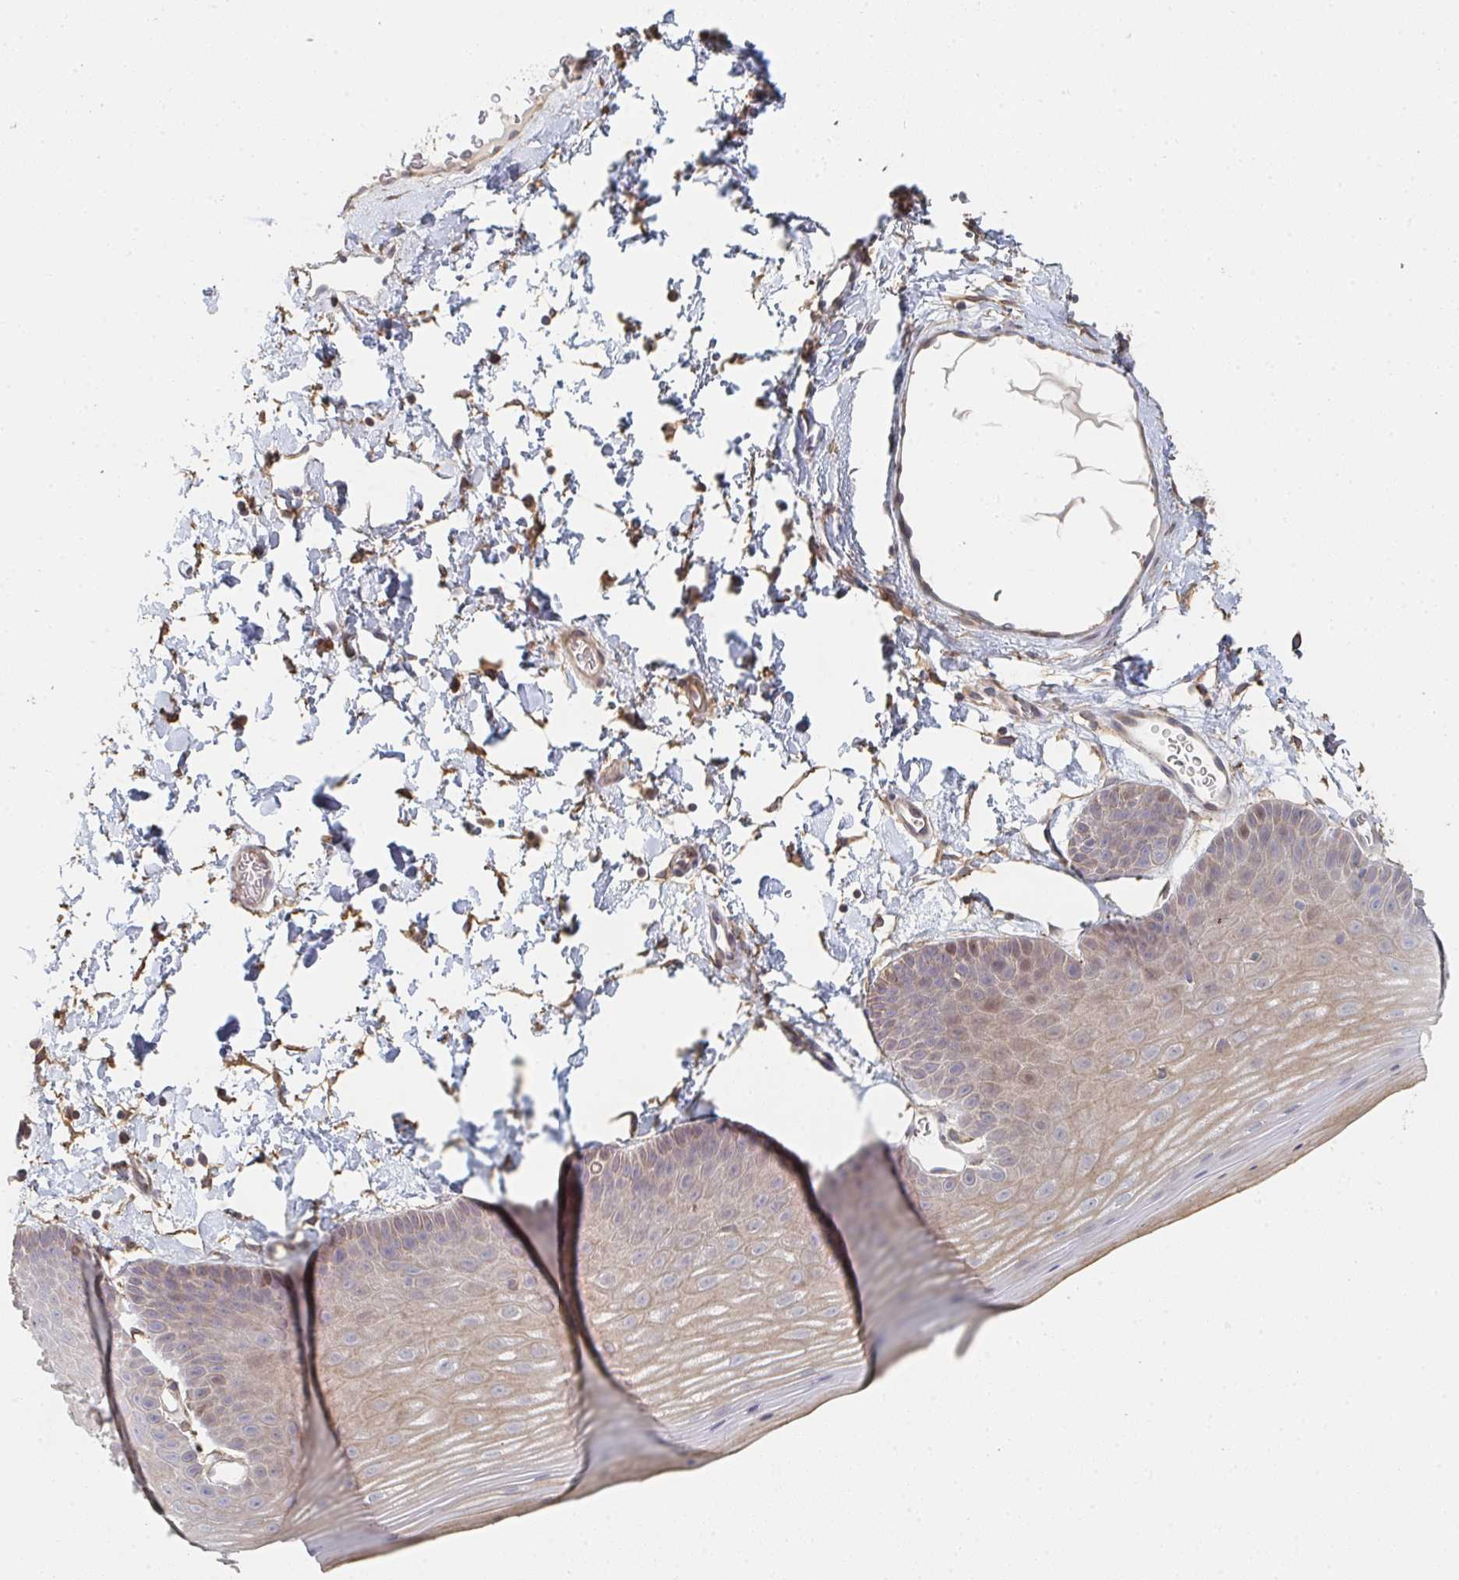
{"staining": {"intensity": "moderate", "quantity": ">75%", "location": "cytoplasmic/membranous"}, "tissue": "skin", "cell_type": "Epidermal cells", "image_type": "normal", "snomed": [{"axis": "morphology", "description": "Normal tissue, NOS"}, {"axis": "topography", "description": "Anal"}], "caption": "Moderate cytoplasmic/membranous expression for a protein is identified in approximately >75% of epidermal cells of benign skin using immunohistochemistry.", "gene": "PTEN", "patient": {"sex": "male", "age": 53}}